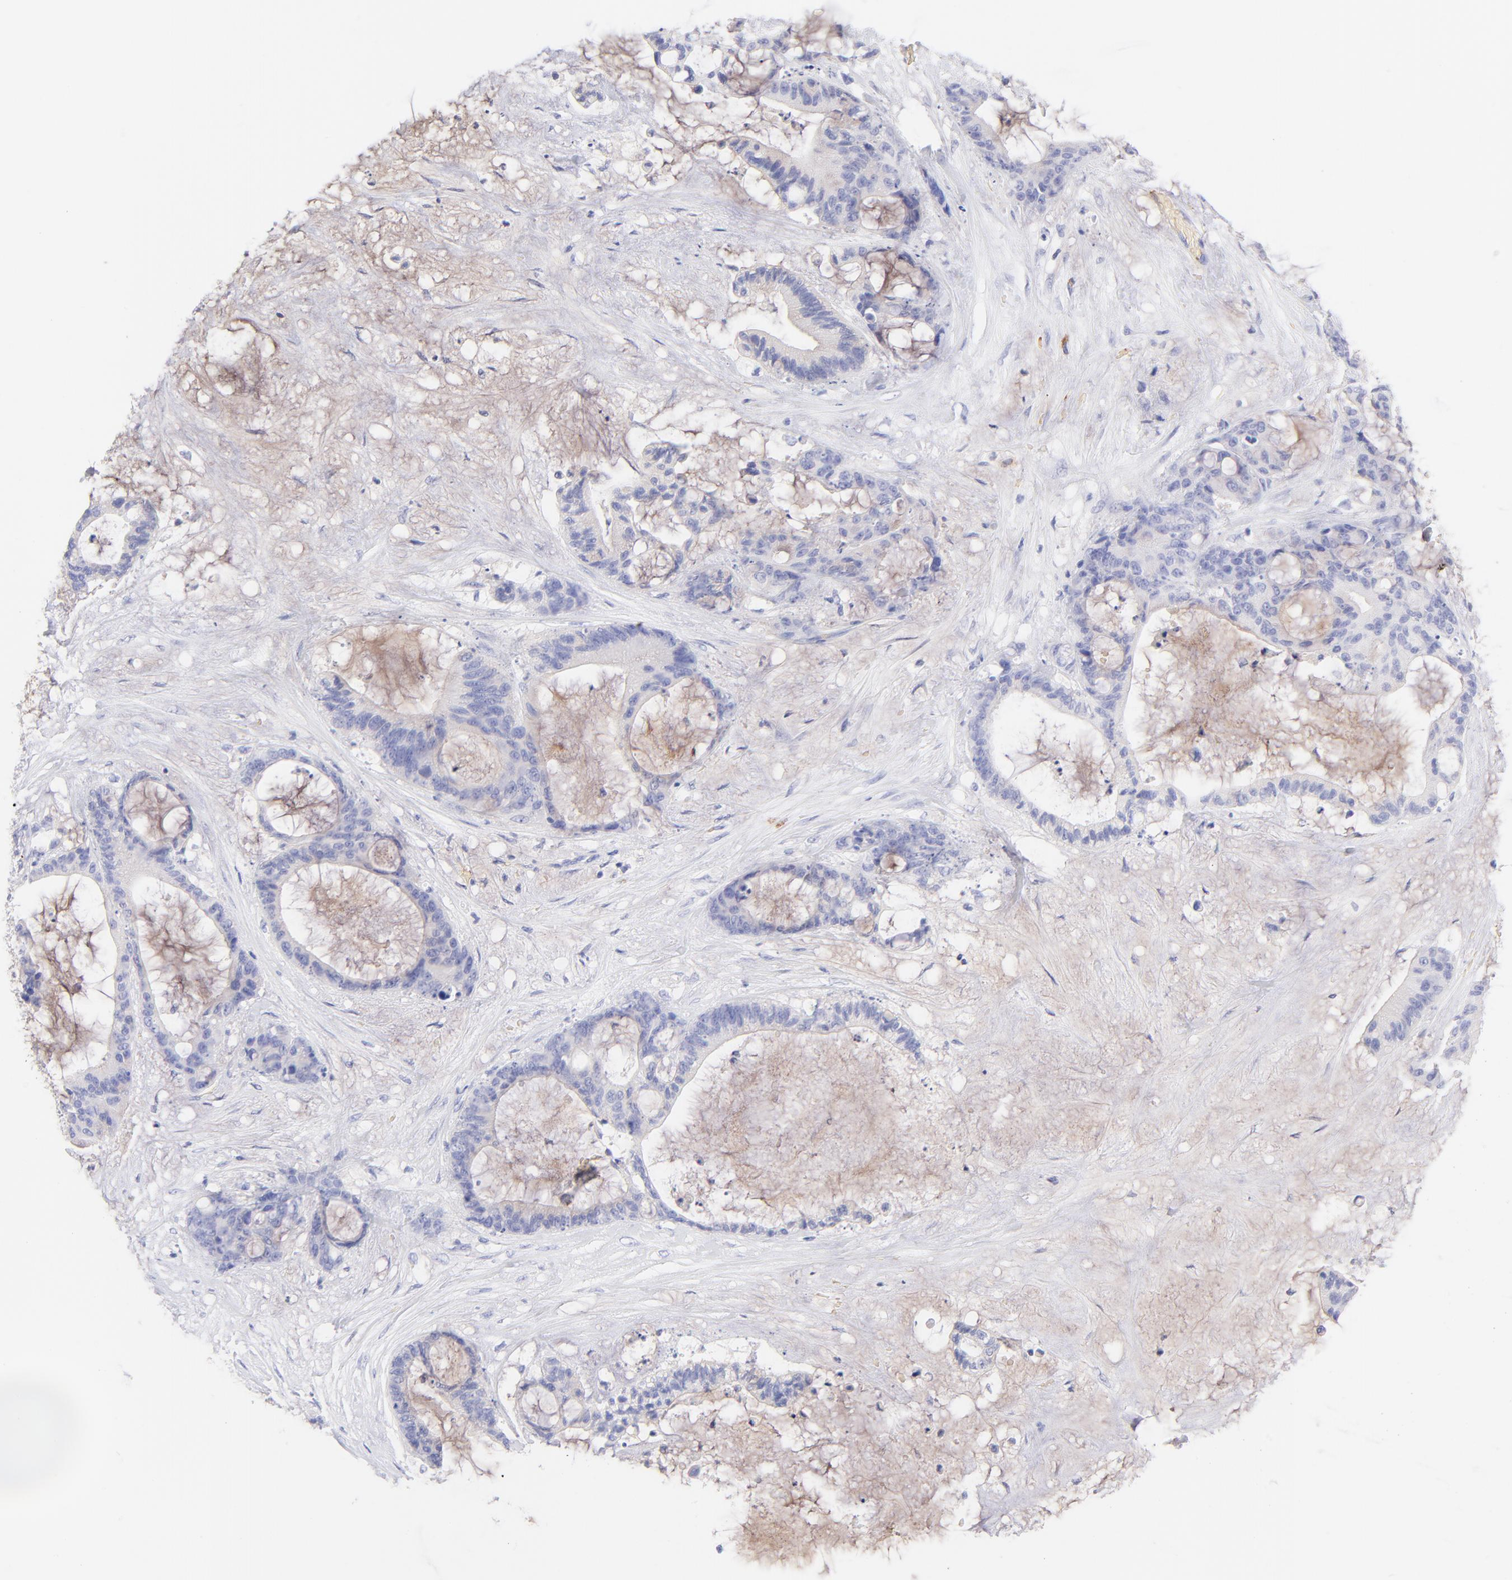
{"staining": {"intensity": "weak", "quantity": "<25%", "location": "cytoplasmic/membranous"}, "tissue": "liver cancer", "cell_type": "Tumor cells", "image_type": "cancer", "snomed": [{"axis": "morphology", "description": "Cholangiocarcinoma"}, {"axis": "topography", "description": "Liver"}], "caption": "Tumor cells show no significant expression in liver cancer. (DAB (3,3'-diaminobenzidine) immunohistochemistry visualized using brightfield microscopy, high magnification).", "gene": "FRMPD3", "patient": {"sex": "female", "age": 73}}